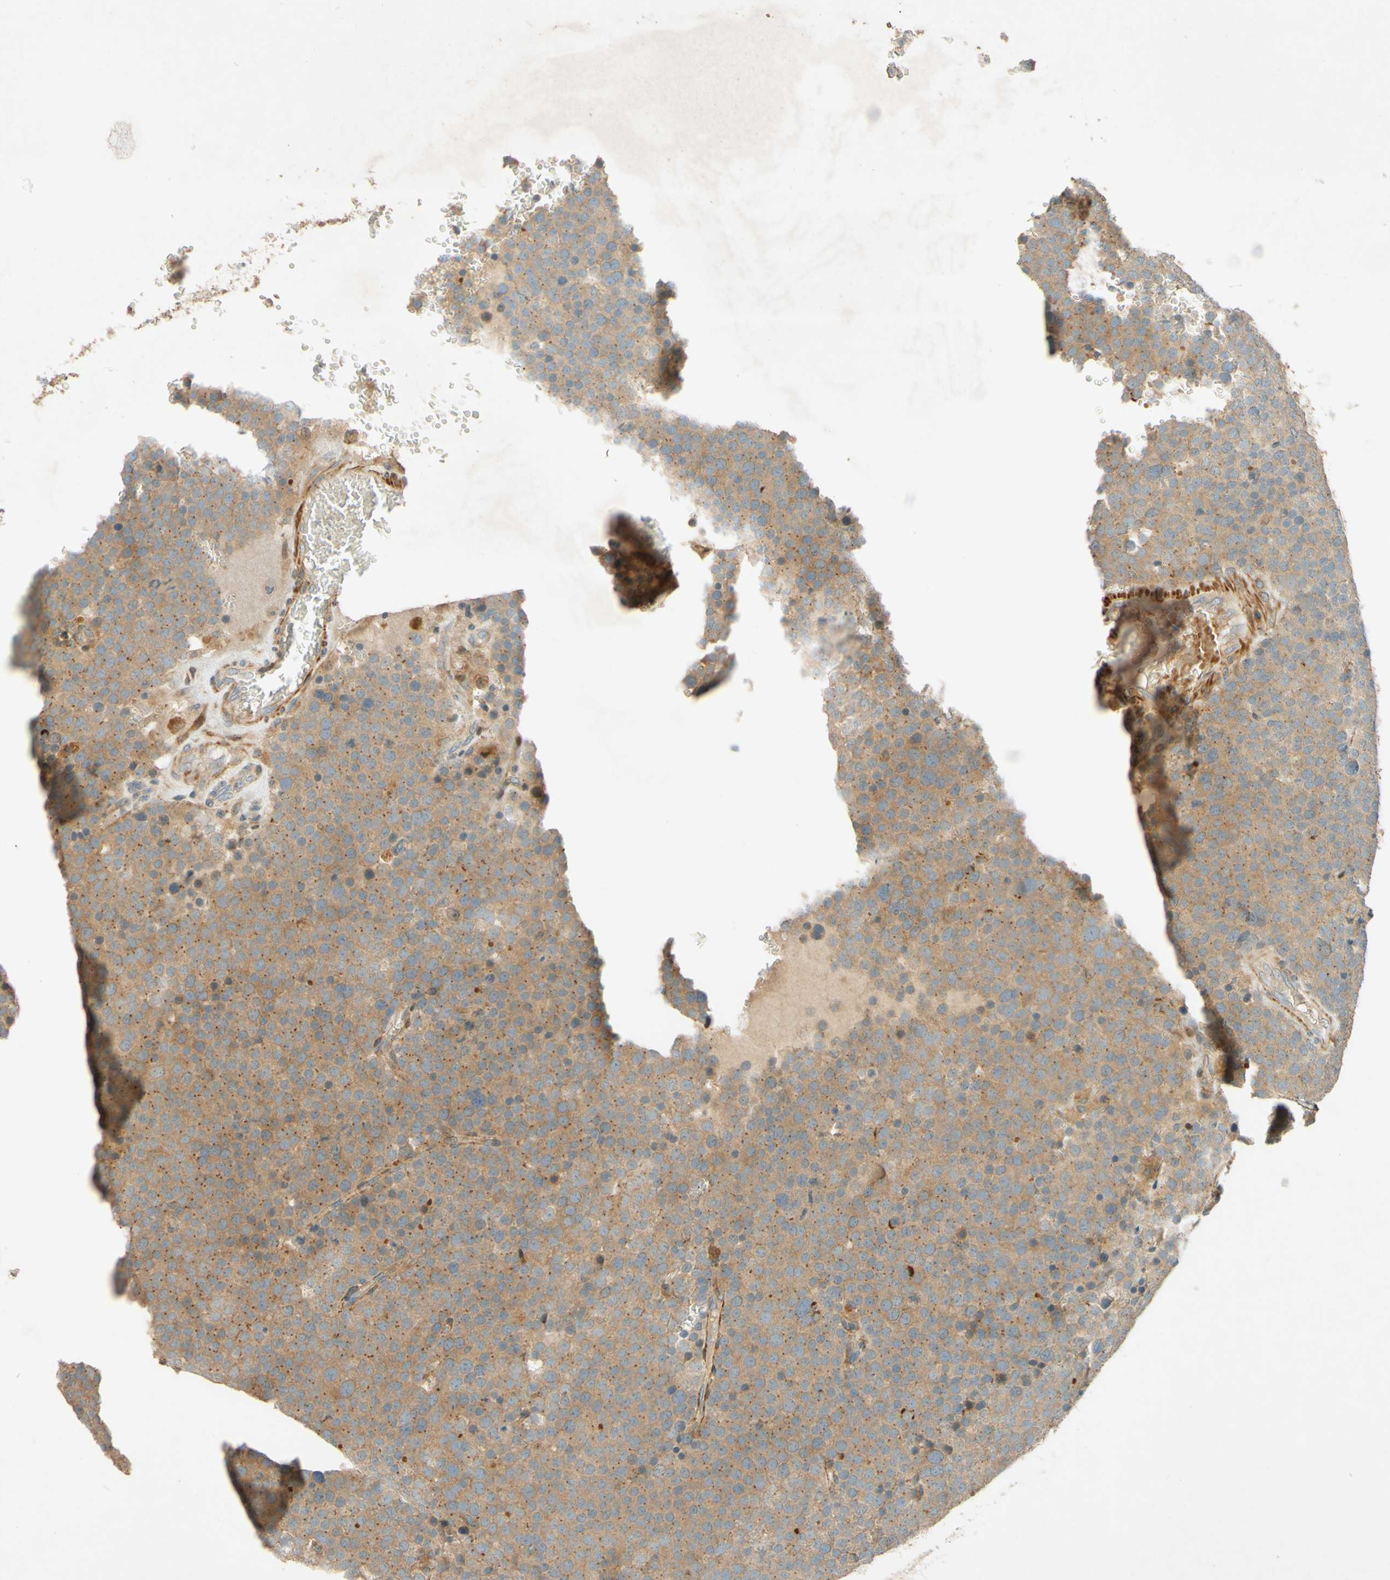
{"staining": {"intensity": "weak", "quantity": ">75%", "location": "cytoplasmic/membranous"}, "tissue": "testis cancer", "cell_type": "Tumor cells", "image_type": "cancer", "snomed": [{"axis": "morphology", "description": "Seminoma, NOS"}, {"axis": "topography", "description": "Testis"}], "caption": "Weak cytoplasmic/membranous expression is seen in approximately >75% of tumor cells in seminoma (testis). (Stains: DAB in brown, nuclei in blue, Microscopy: brightfield microscopy at high magnification).", "gene": "ADAM17", "patient": {"sex": "male", "age": 71}}